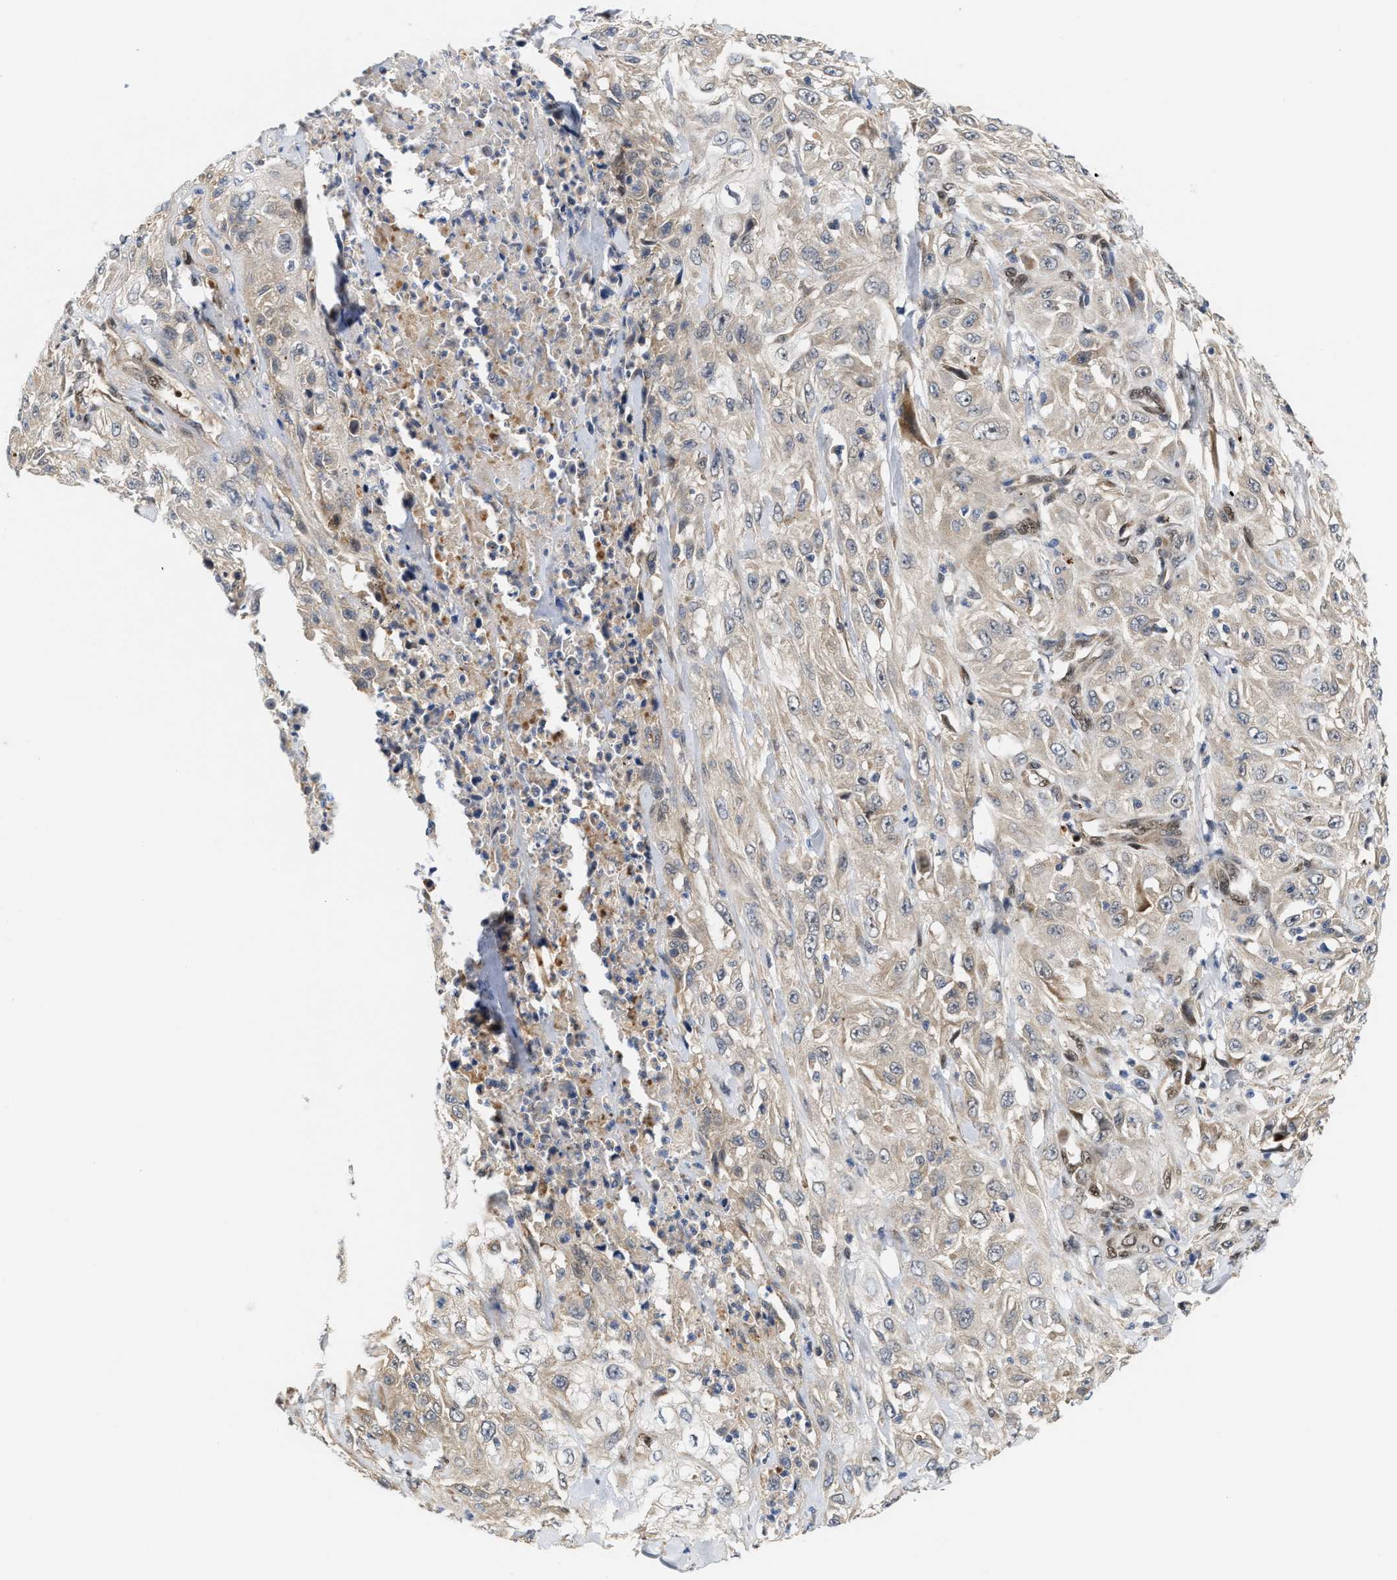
{"staining": {"intensity": "weak", "quantity": "<25%", "location": "cytoplasmic/membranous"}, "tissue": "skin cancer", "cell_type": "Tumor cells", "image_type": "cancer", "snomed": [{"axis": "morphology", "description": "Squamous cell carcinoma, NOS"}, {"axis": "morphology", "description": "Squamous cell carcinoma, metastatic, NOS"}, {"axis": "topography", "description": "Skin"}, {"axis": "topography", "description": "Lymph node"}], "caption": "This is an immunohistochemistry micrograph of human skin cancer (metastatic squamous cell carcinoma). There is no staining in tumor cells.", "gene": "TCF4", "patient": {"sex": "male", "age": 75}}